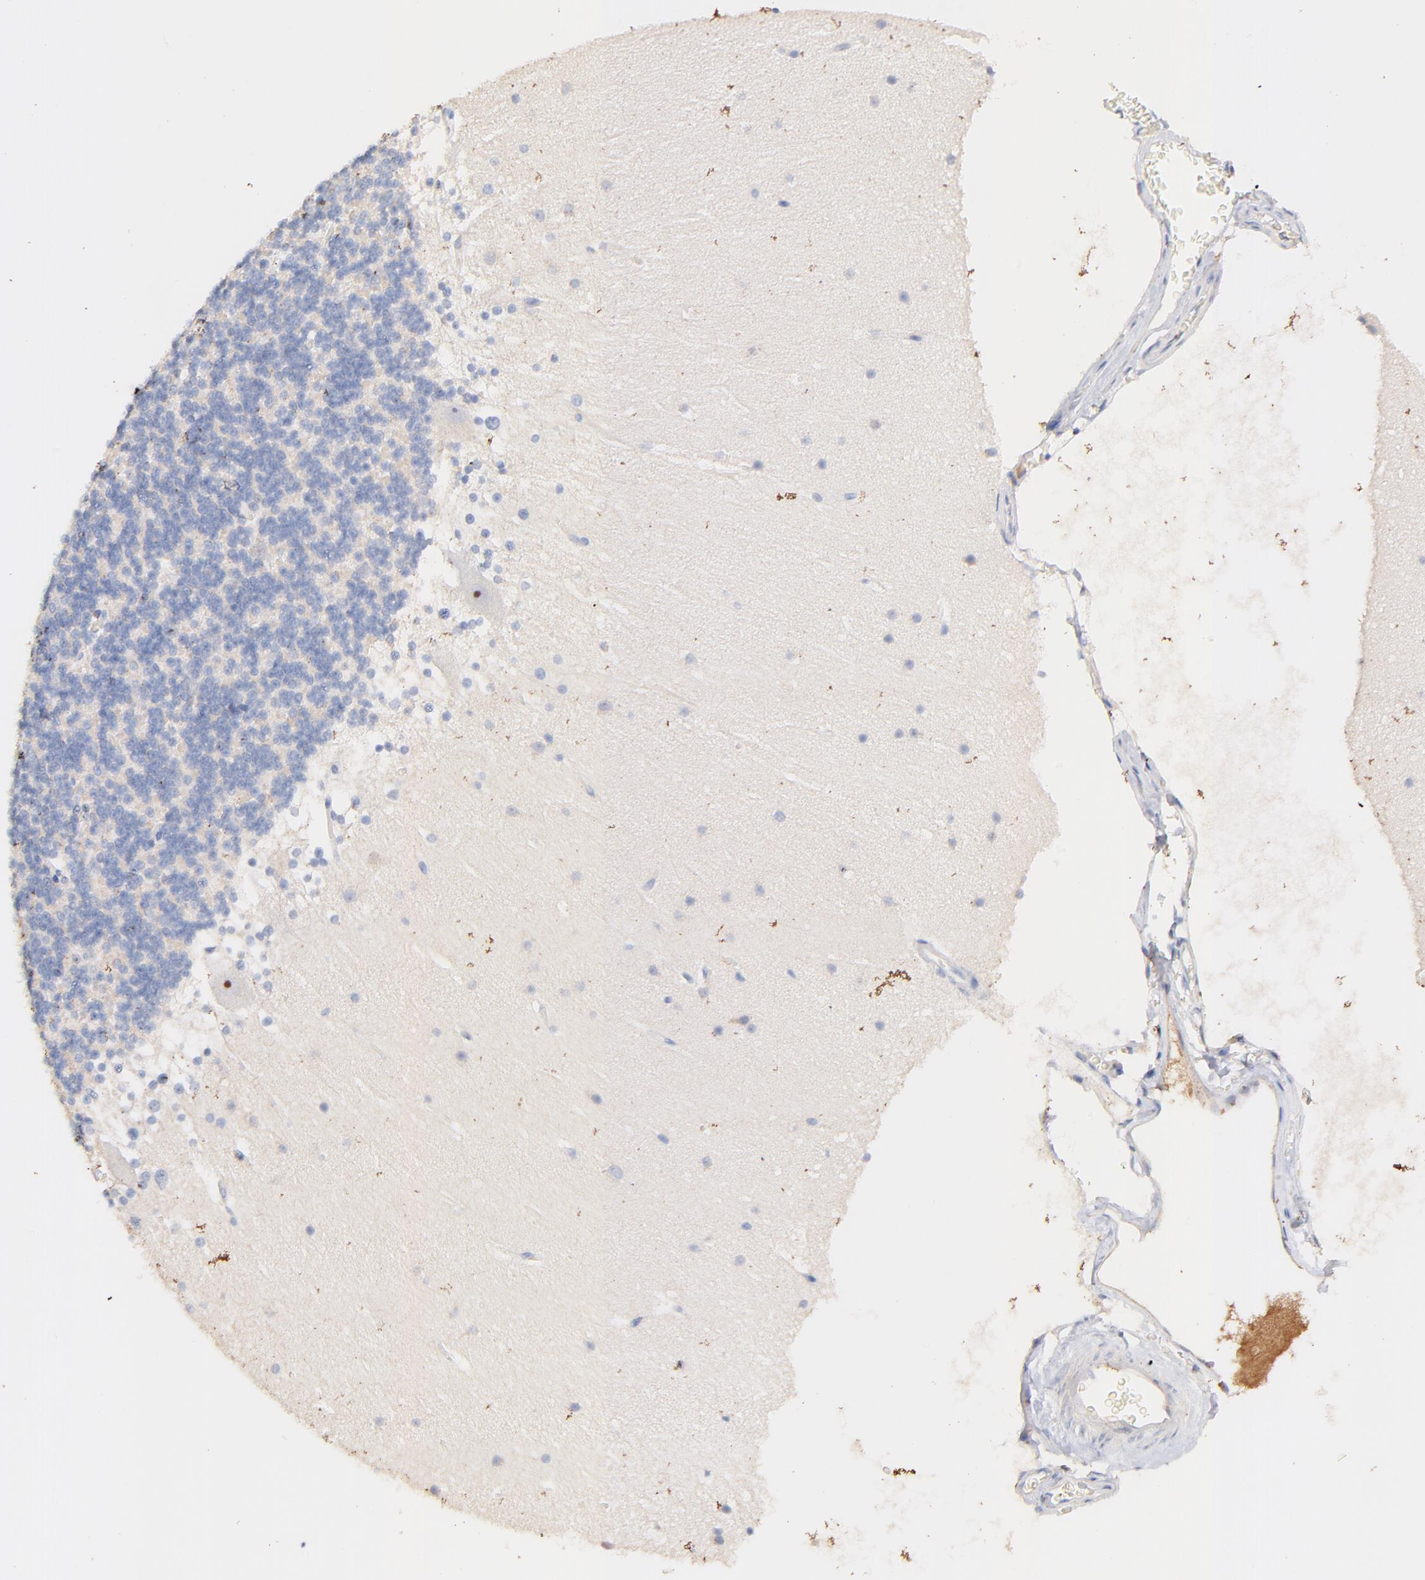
{"staining": {"intensity": "negative", "quantity": "none", "location": "none"}, "tissue": "cerebellum", "cell_type": "Cells in granular layer", "image_type": "normal", "snomed": [{"axis": "morphology", "description": "Normal tissue, NOS"}, {"axis": "topography", "description": "Cerebellum"}], "caption": "The image demonstrates no significant positivity in cells in granular layer of cerebellum.", "gene": "IGLV7", "patient": {"sex": "female", "age": 19}}